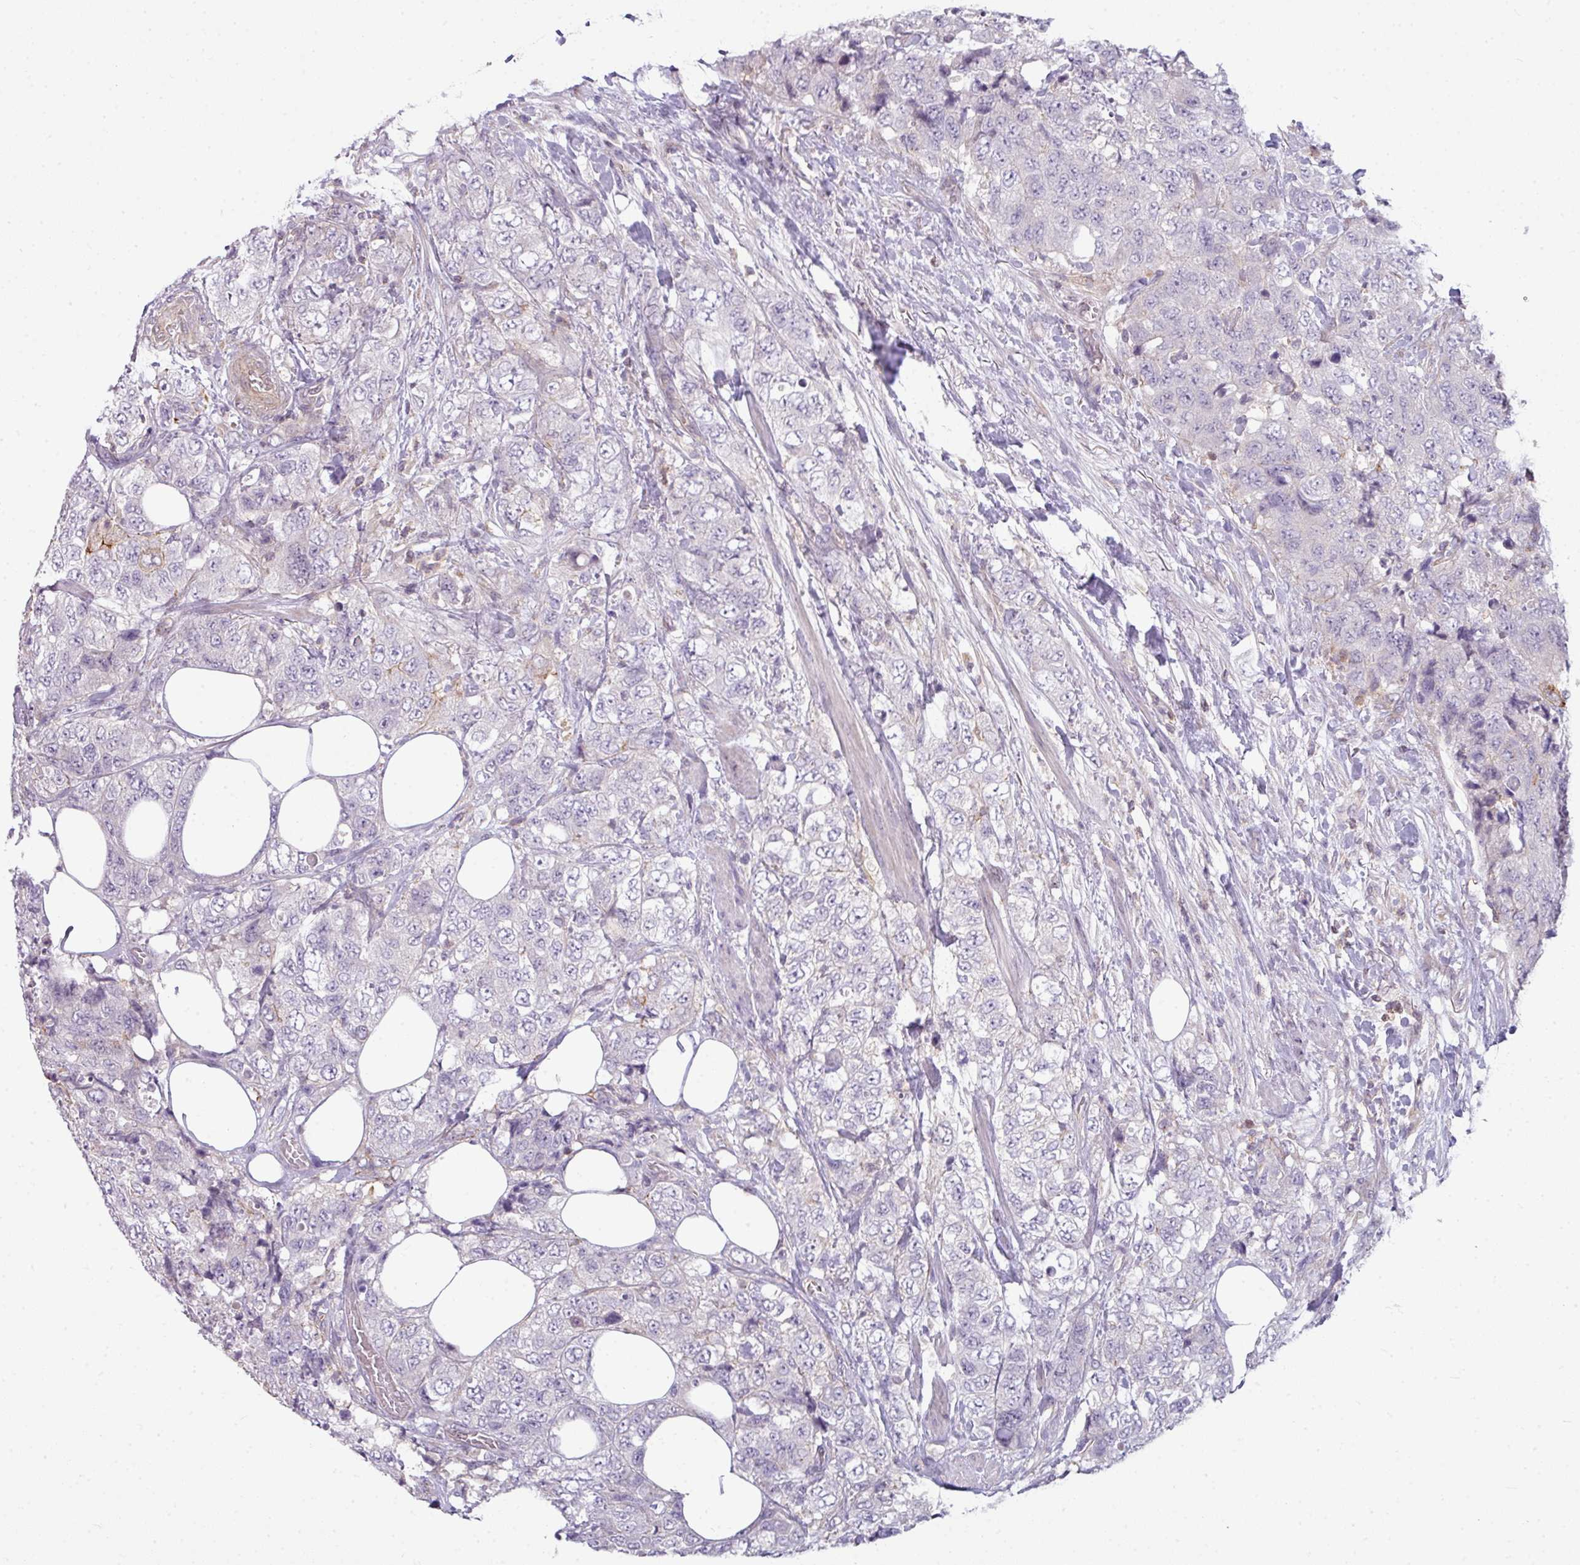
{"staining": {"intensity": "negative", "quantity": "none", "location": "none"}, "tissue": "urothelial cancer", "cell_type": "Tumor cells", "image_type": "cancer", "snomed": [{"axis": "morphology", "description": "Urothelial carcinoma, High grade"}, {"axis": "topography", "description": "Urinary bladder"}], "caption": "The micrograph displays no staining of tumor cells in urothelial cancer.", "gene": "STAT5A", "patient": {"sex": "female", "age": 78}}